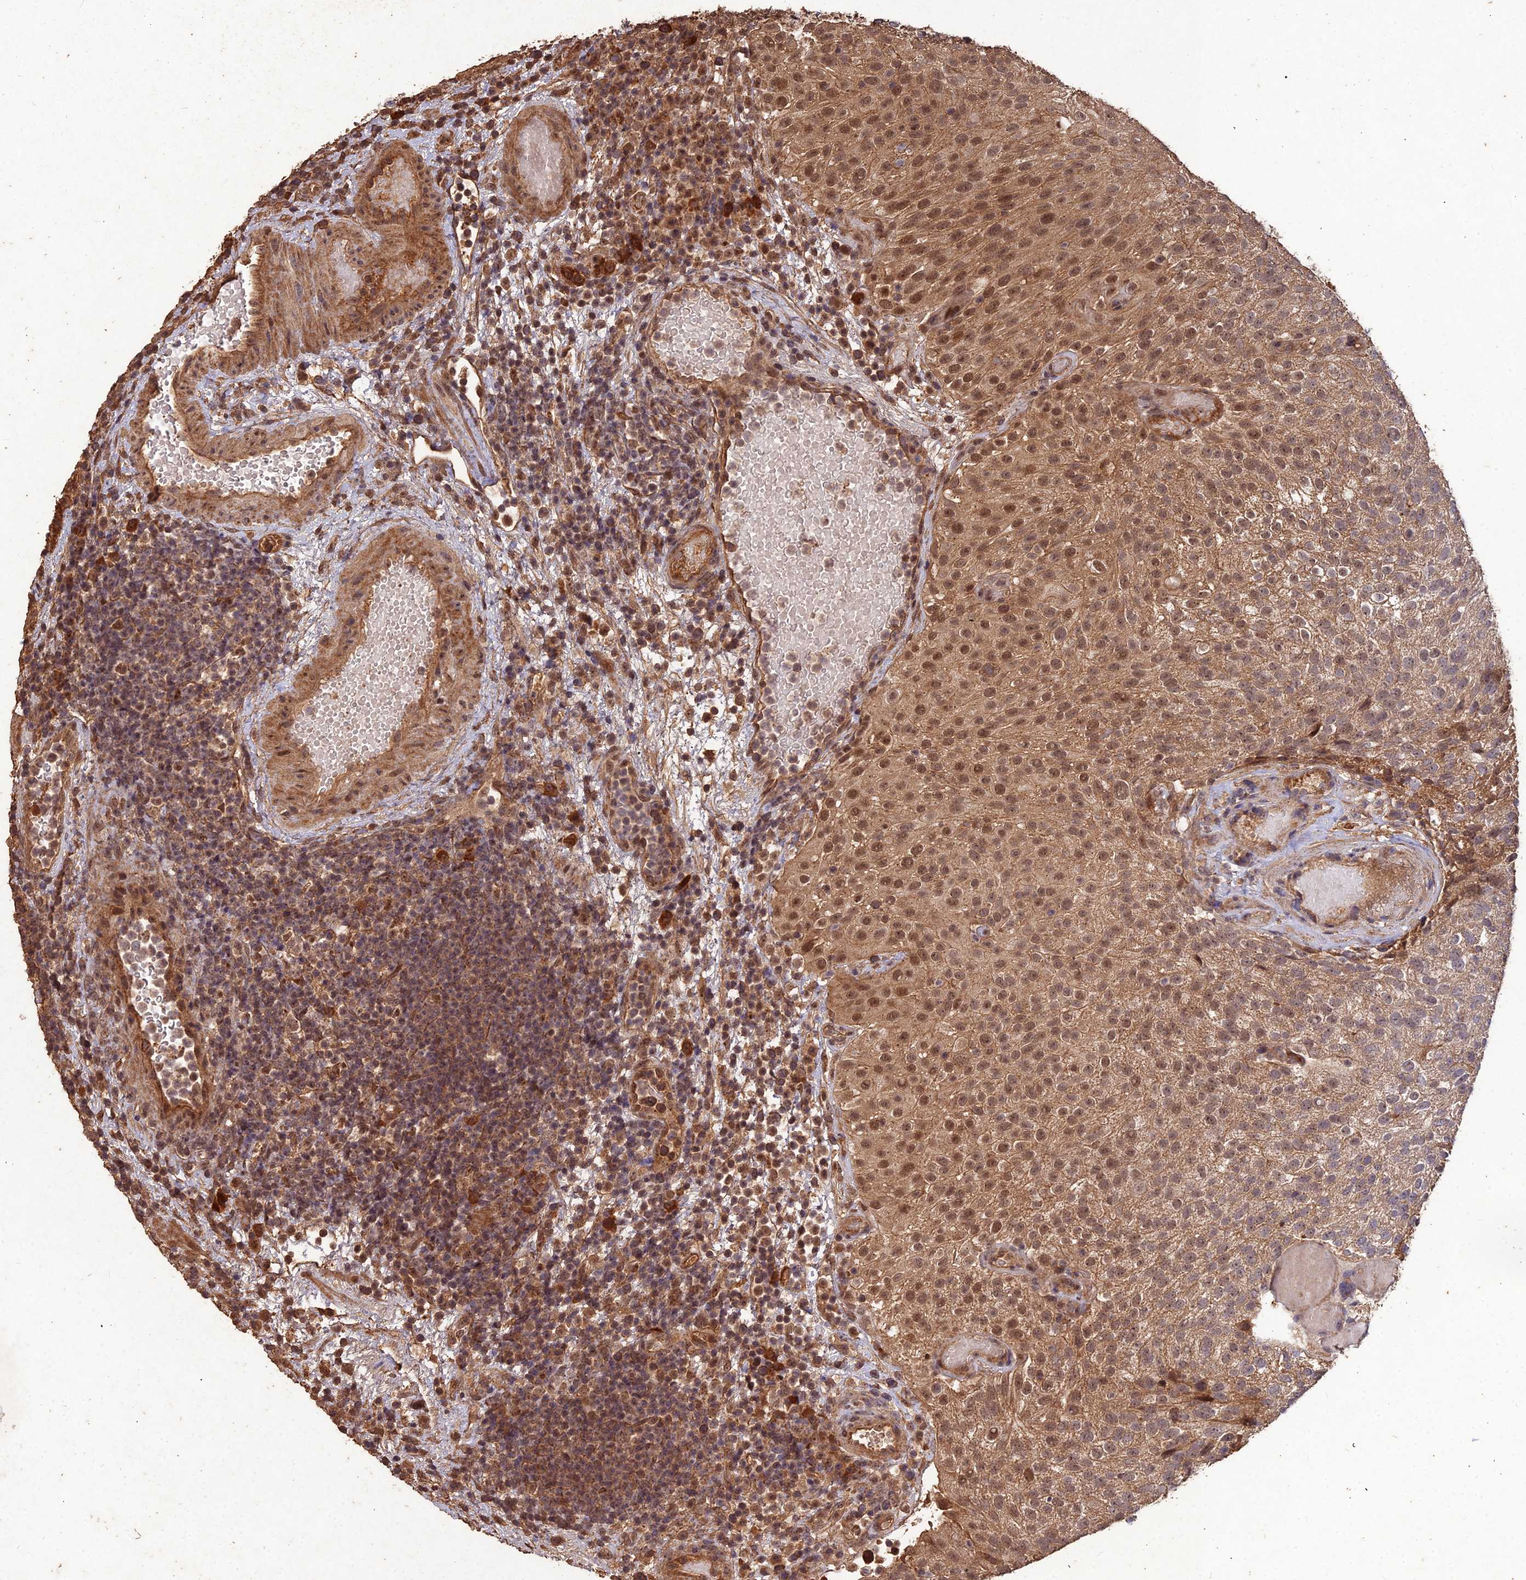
{"staining": {"intensity": "moderate", "quantity": ">75%", "location": "cytoplasmic/membranous,nuclear"}, "tissue": "urothelial cancer", "cell_type": "Tumor cells", "image_type": "cancer", "snomed": [{"axis": "morphology", "description": "Urothelial carcinoma, Low grade"}, {"axis": "topography", "description": "Urinary bladder"}], "caption": "Approximately >75% of tumor cells in human urothelial cancer exhibit moderate cytoplasmic/membranous and nuclear protein positivity as visualized by brown immunohistochemical staining.", "gene": "SYMPK", "patient": {"sex": "male", "age": 78}}